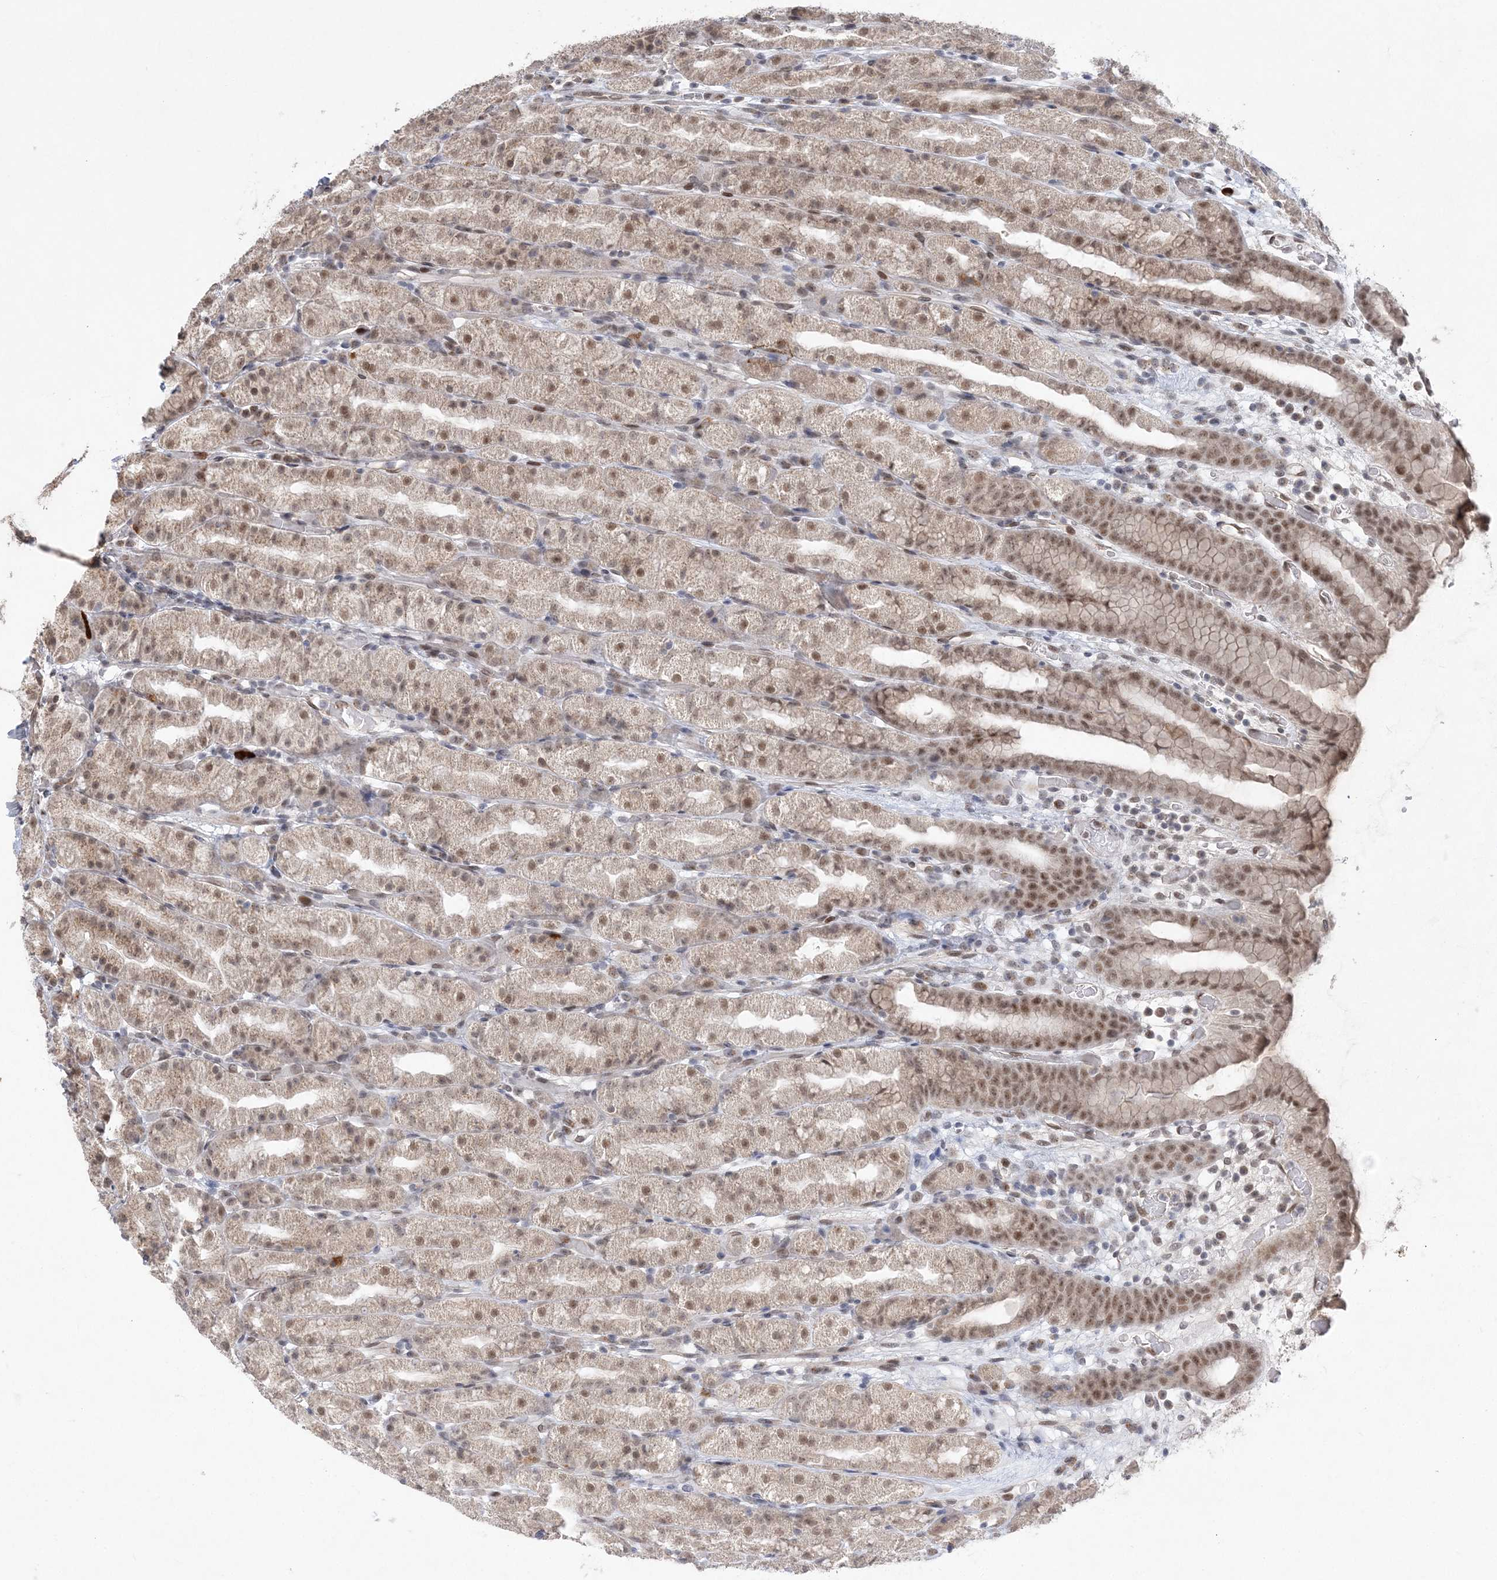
{"staining": {"intensity": "moderate", "quantity": ">75%", "location": "nuclear"}, "tissue": "stomach", "cell_type": "Glandular cells", "image_type": "normal", "snomed": [{"axis": "morphology", "description": "Normal tissue, NOS"}, {"axis": "topography", "description": "Stomach, upper"}], "caption": "A medium amount of moderate nuclear expression is present in approximately >75% of glandular cells in unremarkable stomach.", "gene": "WAC", "patient": {"sex": "male", "age": 68}}